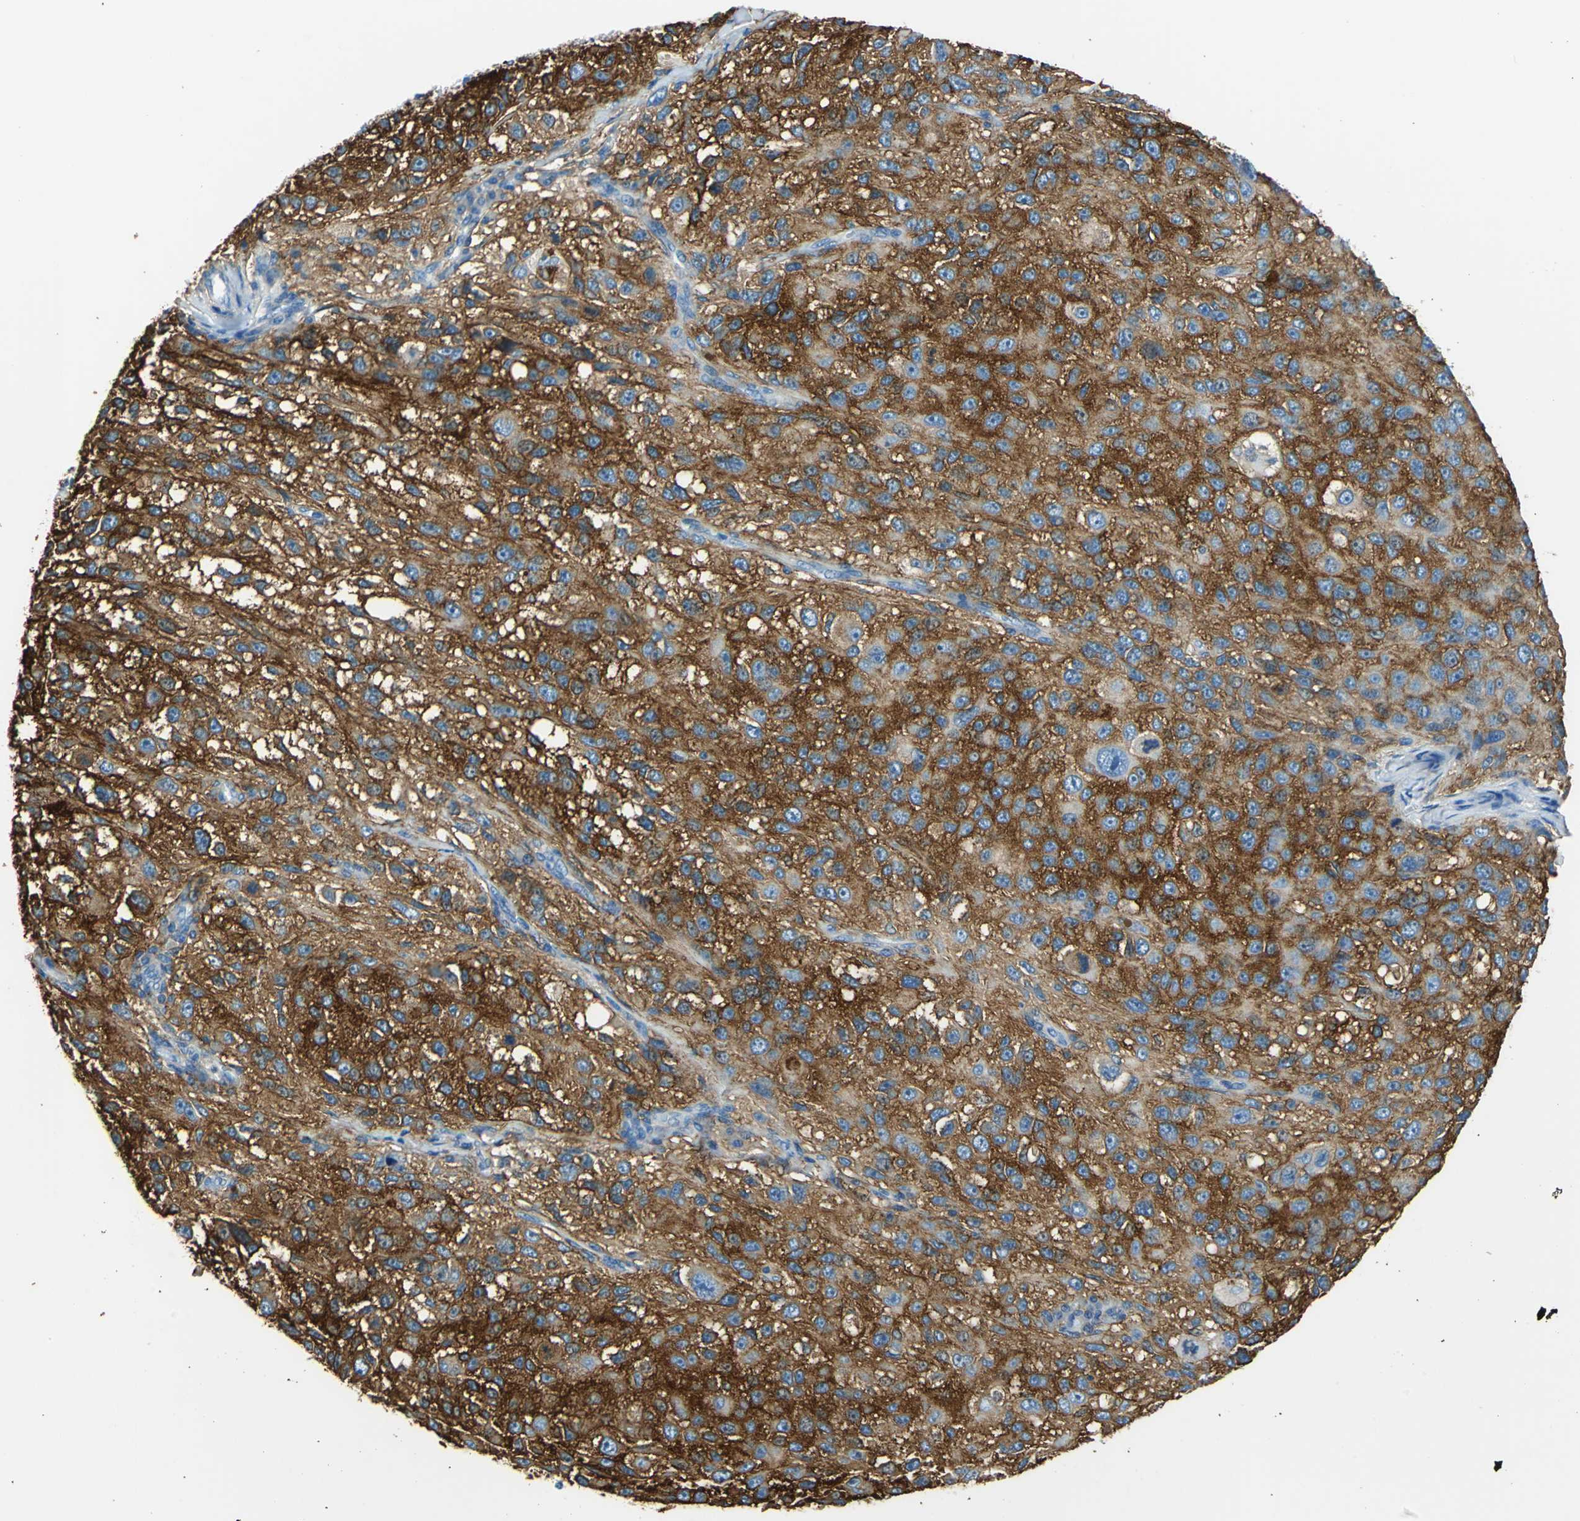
{"staining": {"intensity": "strong", "quantity": ">75%", "location": "cytoplasmic/membranous"}, "tissue": "melanoma", "cell_type": "Tumor cells", "image_type": "cancer", "snomed": [{"axis": "morphology", "description": "Necrosis, NOS"}, {"axis": "morphology", "description": "Malignant melanoma, NOS"}, {"axis": "topography", "description": "Skin"}], "caption": "Tumor cells exhibit high levels of strong cytoplasmic/membranous positivity in approximately >75% of cells in malignant melanoma.", "gene": "AKAP12", "patient": {"sex": "female", "age": 87}}